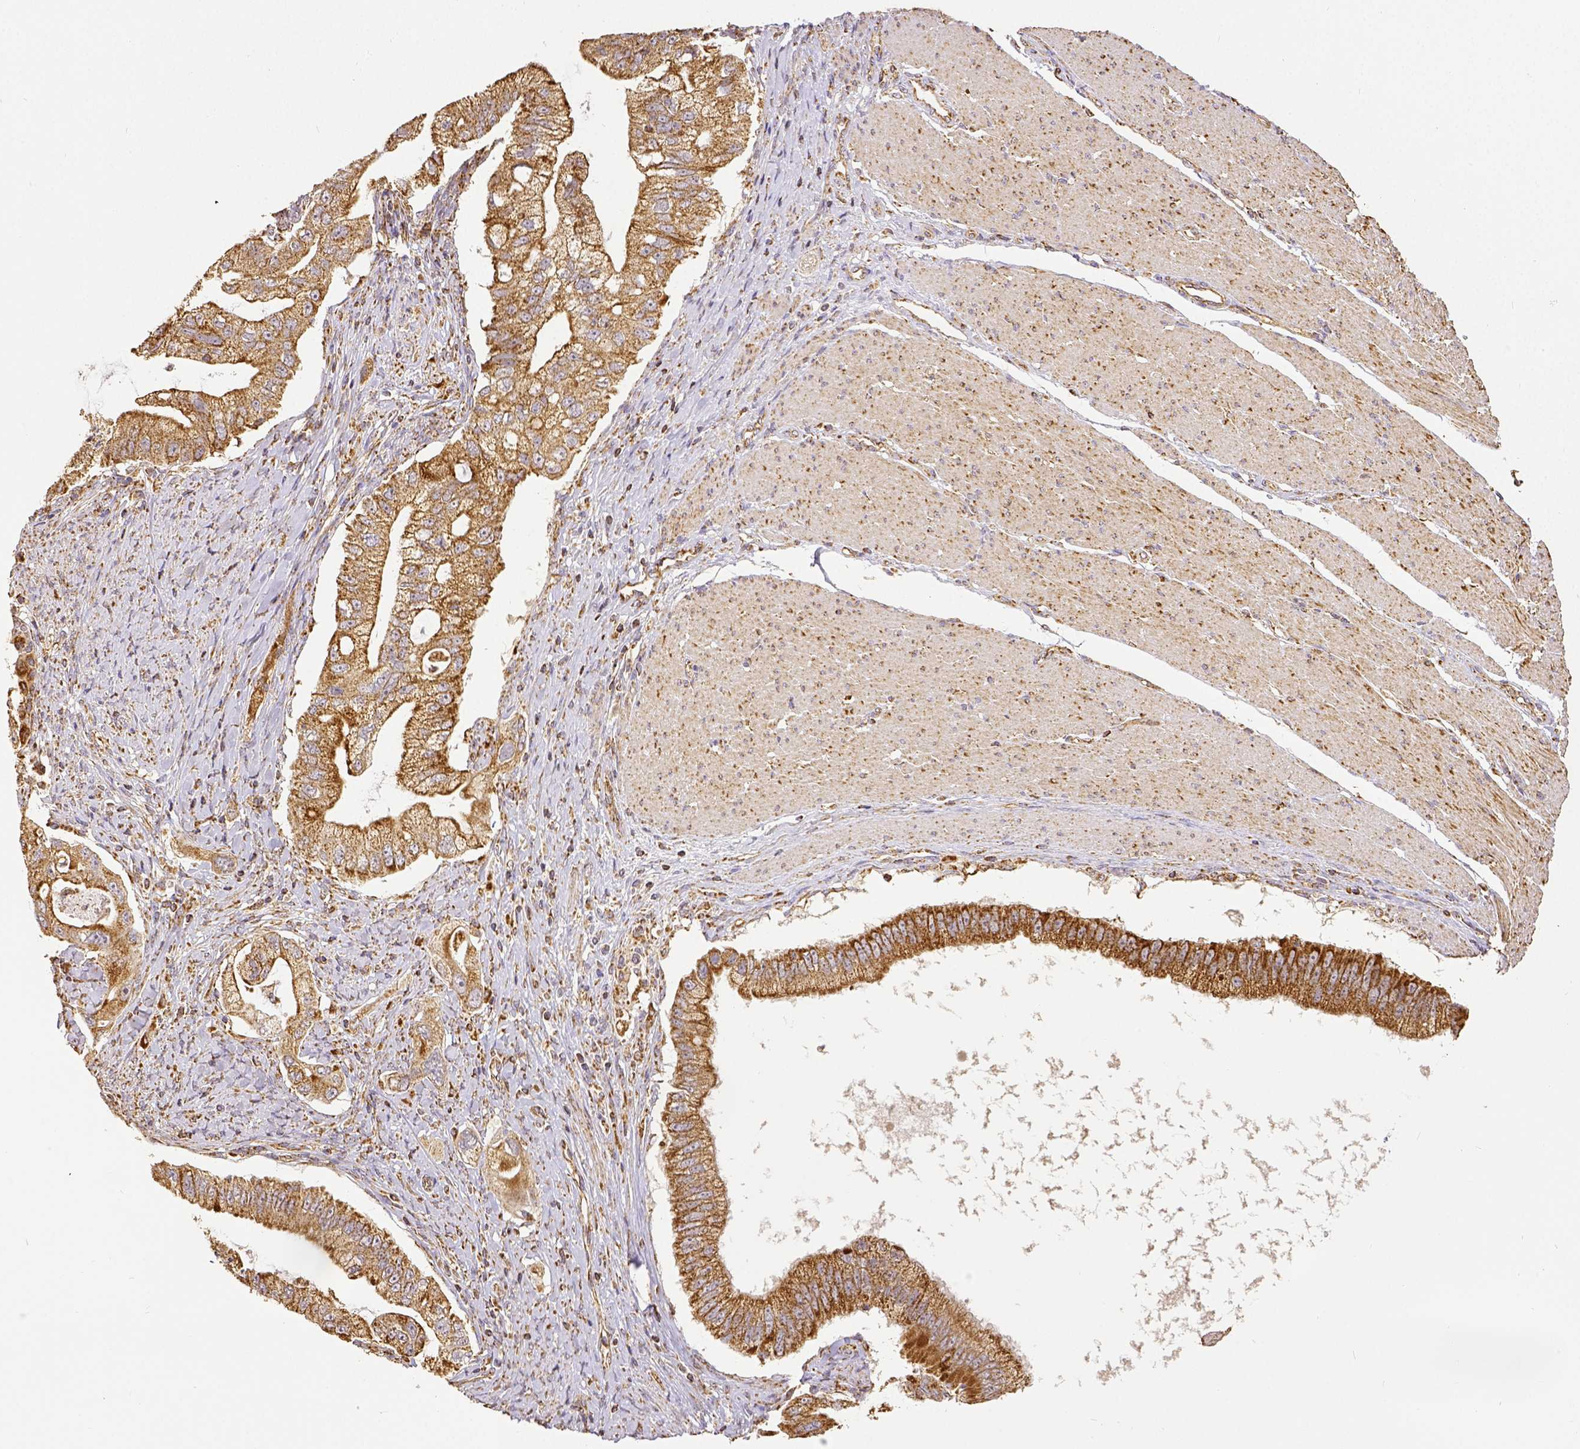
{"staining": {"intensity": "moderate", "quantity": ">75%", "location": "cytoplasmic/membranous"}, "tissue": "pancreatic cancer", "cell_type": "Tumor cells", "image_type": "cancer", "snomed": [{"axis": "morphology", "description": "Adenocarcinoma, NOS"}, {"axis": "topography", "description": "Pancreas"}], "caption": "The photomicrograph displays a brown stain indicating the presence of a protein in the cytoplasmic/membranous of tumor cells in pancreatic cancer.", "gene": "SDHB", "patient": {"sex": "male", "age": 70}}